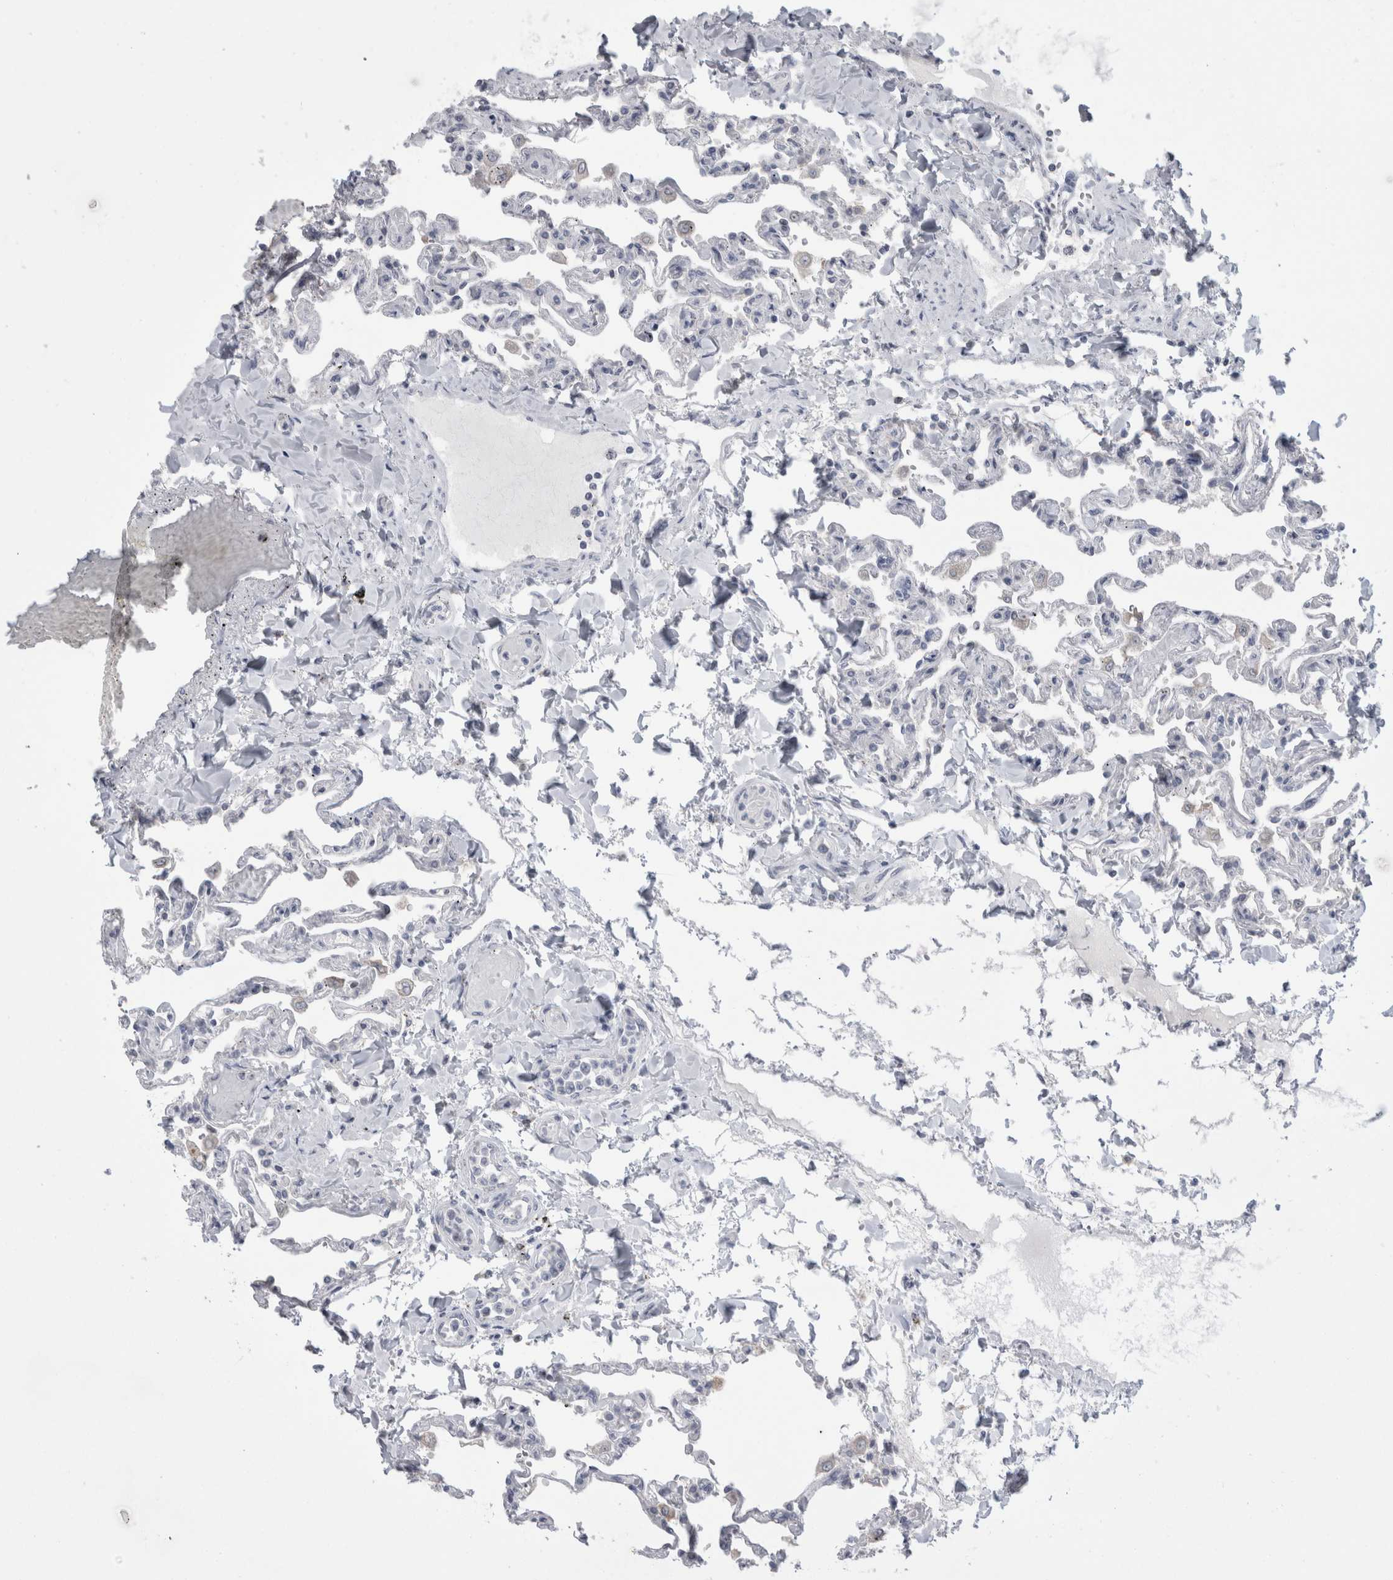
{"staining": {"intensity": "negative", "quantity": "none", "location": "none"}, "tissue": "lung", "cell_type": "Alveolar cells", "image_type": "normal", "snomed": [{"axis": "morphology", "description": "Normal tissue, NOS"}, {"axis": "topography", "description": "Lung"}], "caption": "Immunohistochemistry micrograph of normal lung stained for a protein (brown), which shows no staining in alveolar cells.", "gene": "MTBP", "patient": {"sex": "male", "age": 21}}